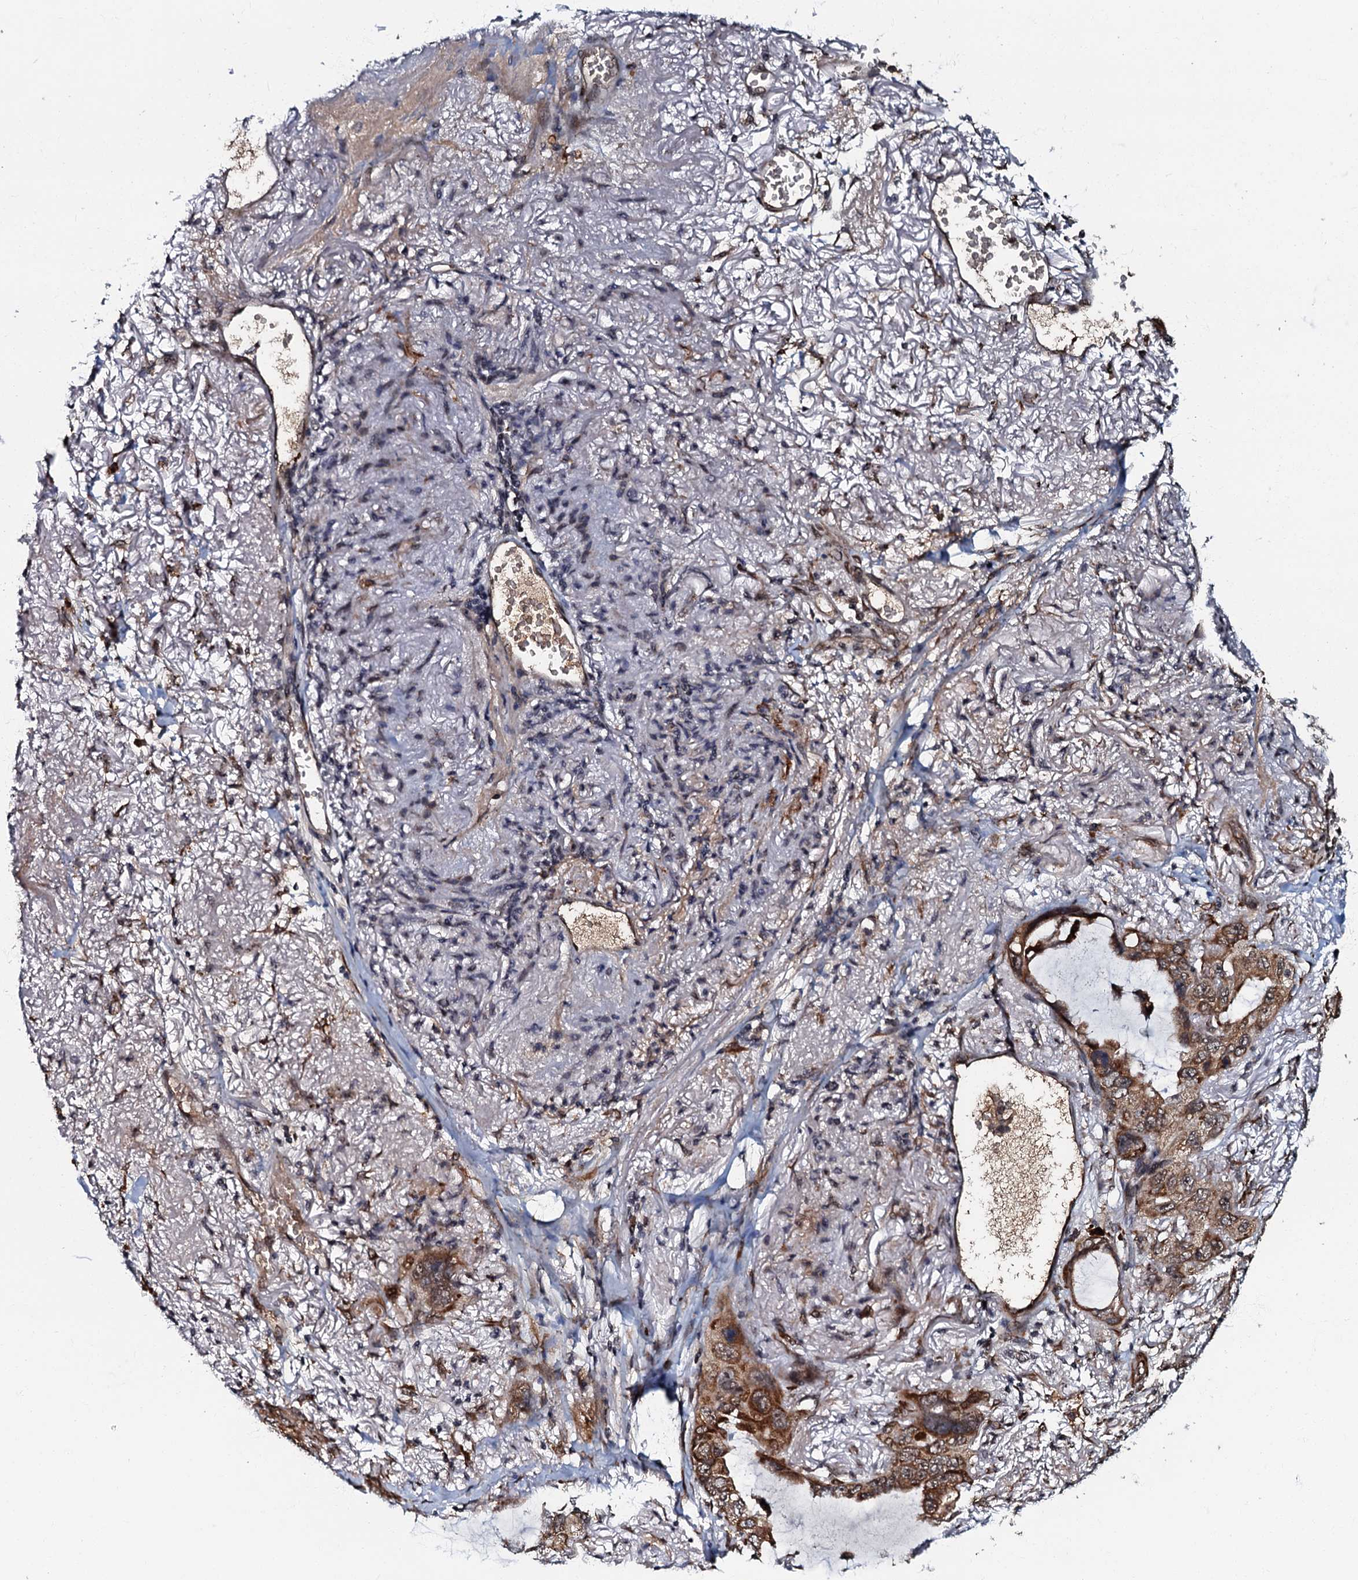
{"staining": {"intensity": "moderate", "quantity": ">75%", "location": "cytoplasmic/membranous"}, "tissue": "lung cancer", "cell_type": "Tumor cells", "image_type": "cancer", "snomed": [{"axis": "morphology", "description": "Squamous cell carcinoma, NOS"}, {"axis": "topography", "description": "Lung"}], "caption": "Tumor cells exhibit medium levels of moderate cytoplasmic/membranous staining in approximately >75% of cells in lung cancer.", "gene": "C18orf32", "patient": {"sex": "female", "age": 73}}